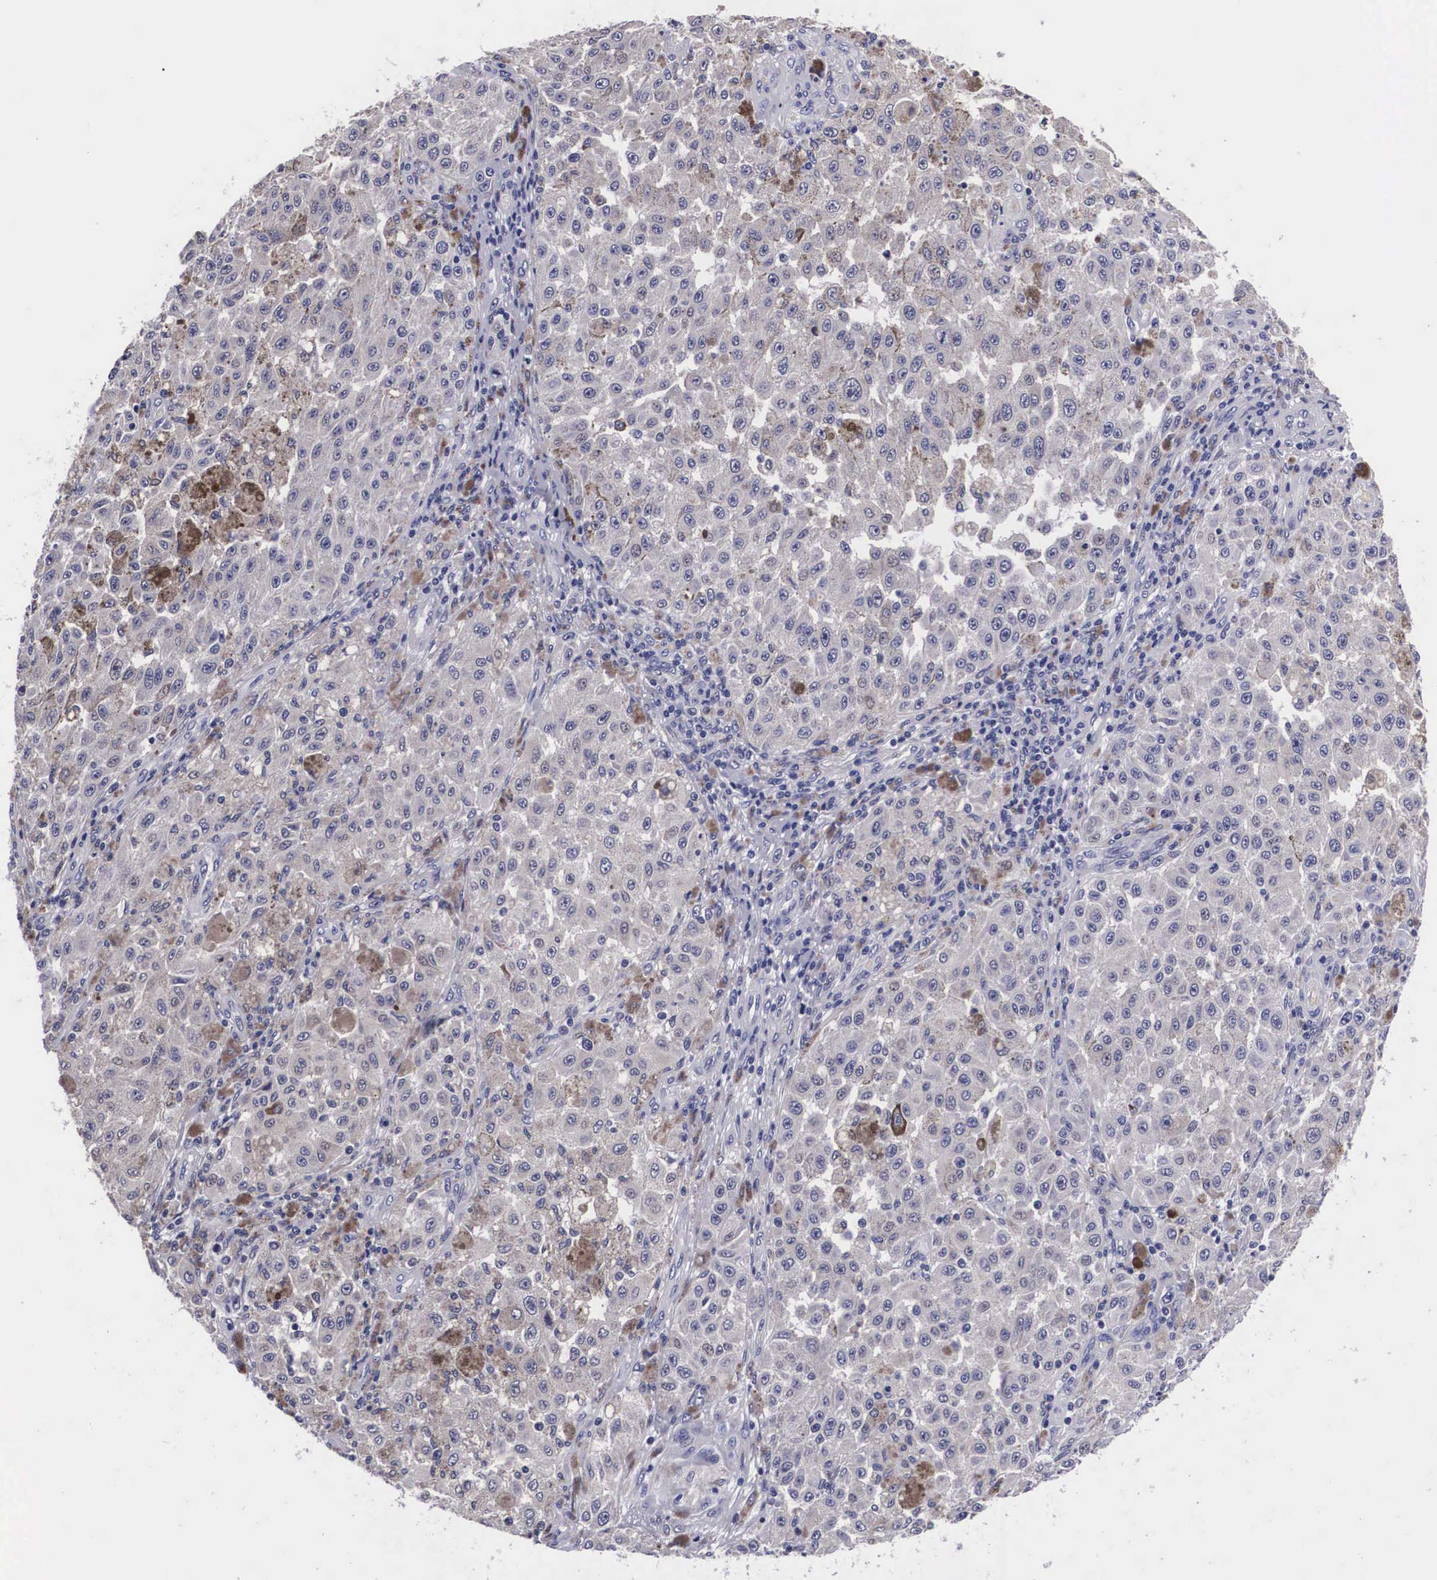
{"staining": {"intensity": "moderate", "quantity": "<25%", "location": "cytoplasmic/membranous"}, "tissue": "melanoma", "cell_type": "Tumor cells", "image_type": "cancer", "snomed": [{"axis": "morphology", "description": "Malignant melanoma, NOS"}, {"axis": "topography", "description": "Skin"}], "caption": "Immunohistochemistry (IHC) of human melanoma exhibits low levels of moderate cytoplasmic/membranous expression in about <25% of tumor cells.", "gene": "CRELD2", "patient": {"sex": "female", "age": 64}}